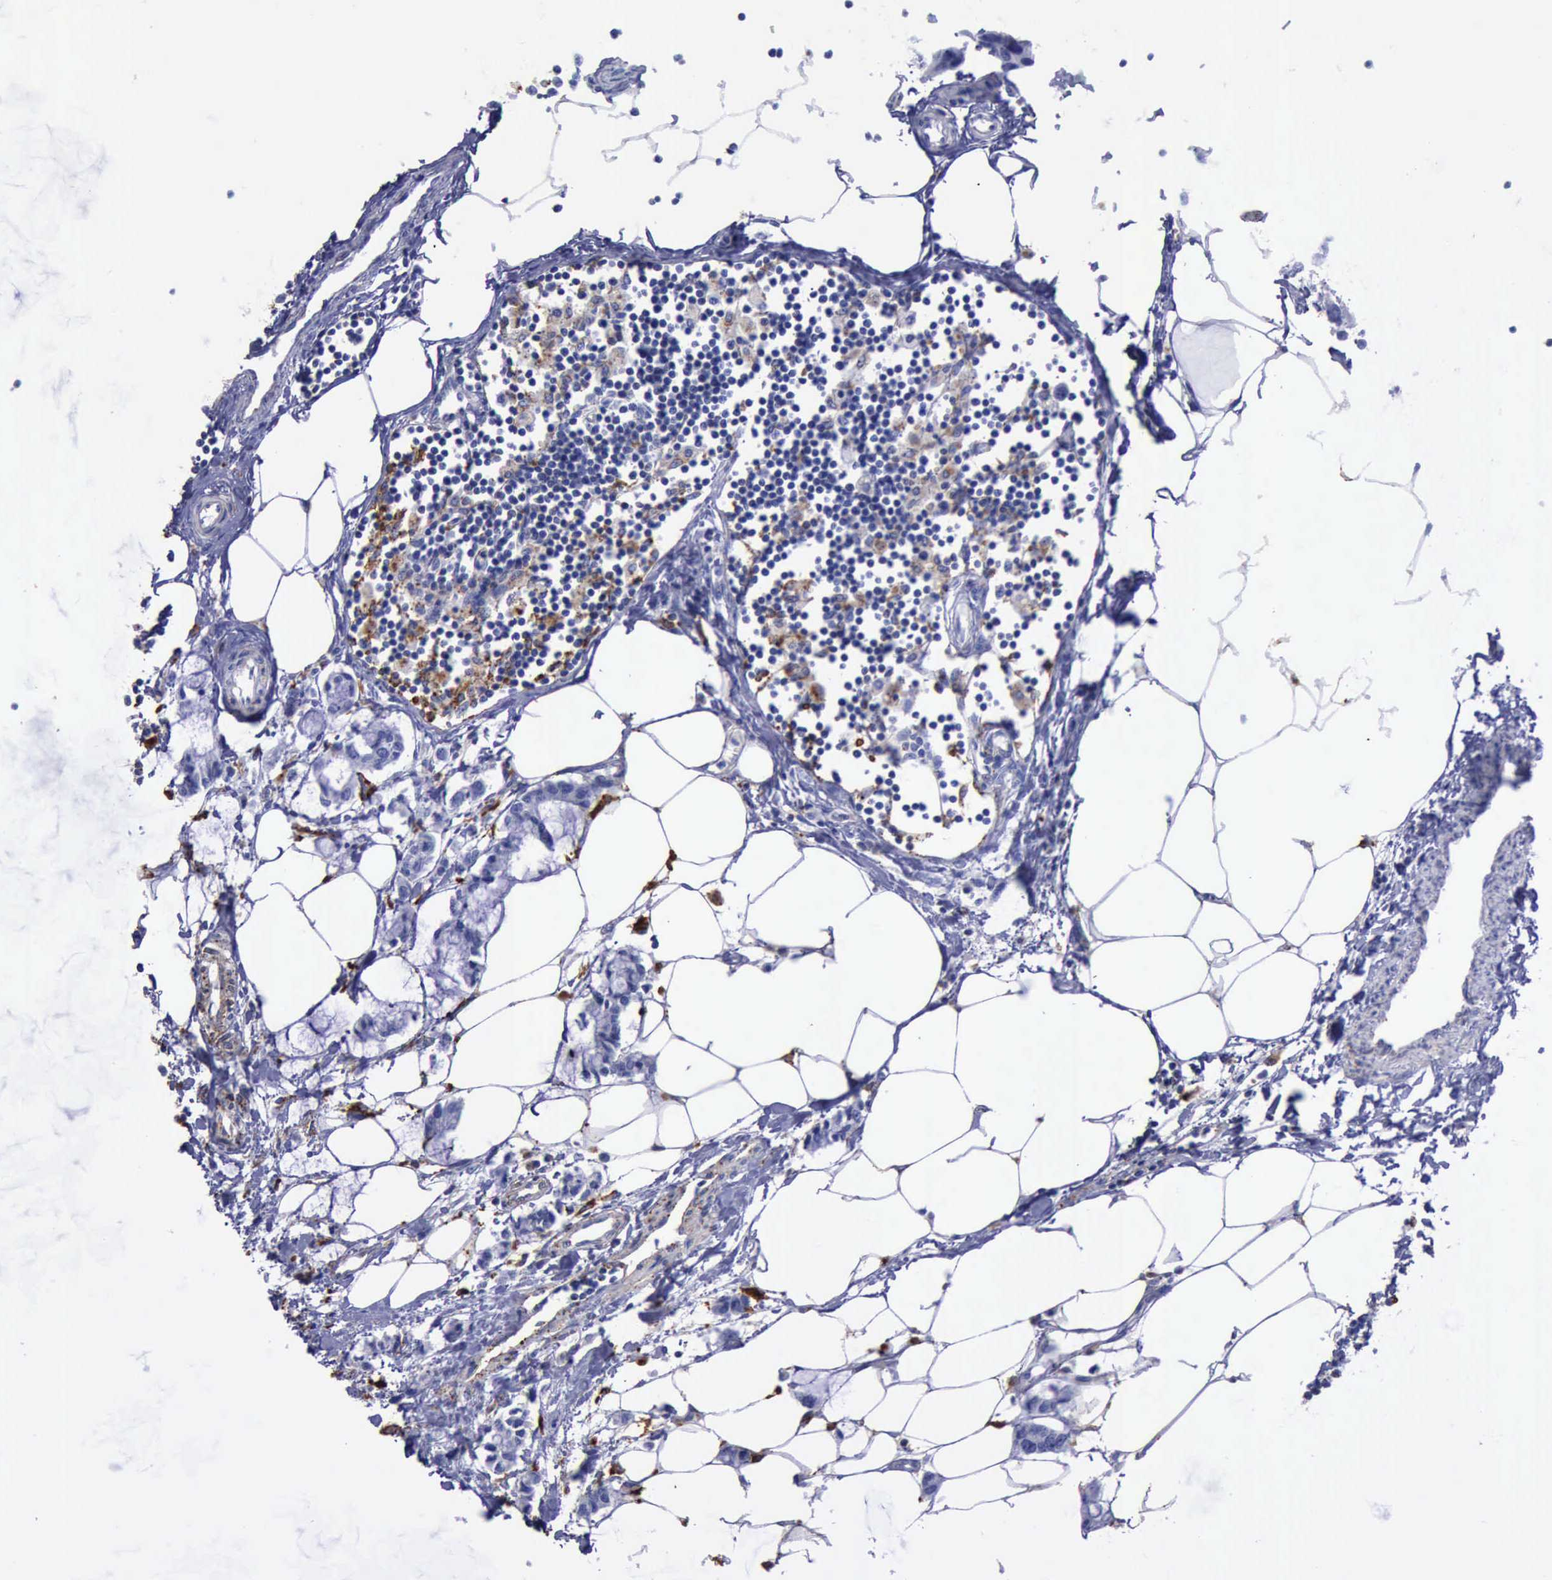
{"staining": {"intensity": "negative", "quantity": "none", "location": "none"}, "tissue": "colorectal cancer", "cell_type": "Tumor cells", "image_type": "cancer", "snomed": [{"axis": "morphology", "description": "Normal tissue, NOS"}, {"axis": "morphology", "description": "Adenocarcinoma, NOS"}, {"axis": "topography", "description": "Colon"}, {"axis": "topography", "description": "Peripheral nerve tissue"}], "caption": "Image shows no protein expression in tumor cells of colorectal adenocarcinoma tissue.", "gene": "CTSD", "patient": {"sex": "male", "age": 14}}